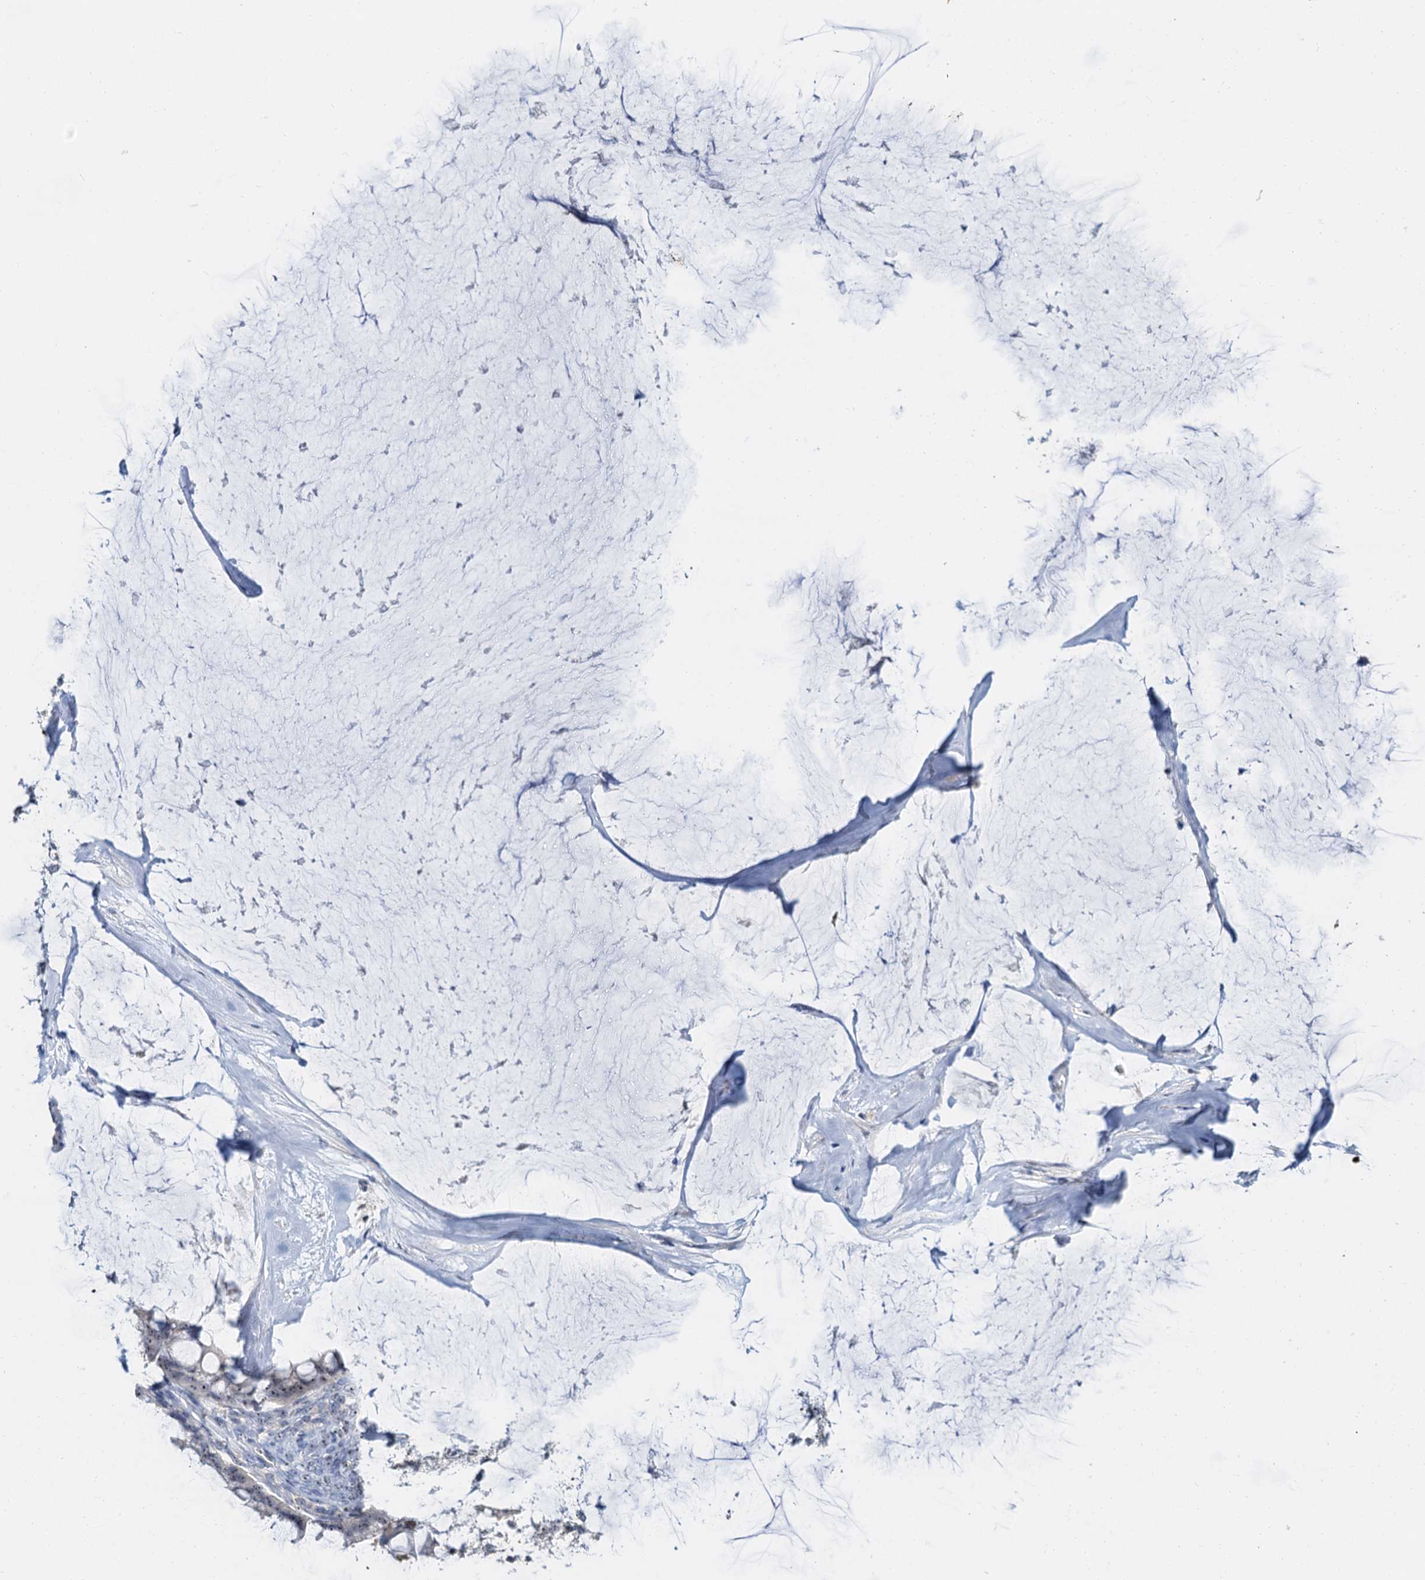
{"staining": {"intensity": "weak", "quantity": ">75%", "location": "nuclear"}, "tissue": "ovarian cancer", "cell_type": "Tumor cells", "image_type": "cancer", "snomed": [{"axis": "morphology", "description": "Cystadenocarcinoma, mucinous, NOS"}, {"axis": "topography", "description": "Ovary"}], "caption": "This is an image of immunohistochemistry staining of ovarian mucinous cystadenocarcinoma, which shows weak positivity in the nuclear of tumor cells.", "gene": "NOP2", "patient": {"sex": "female", "age": 39}}